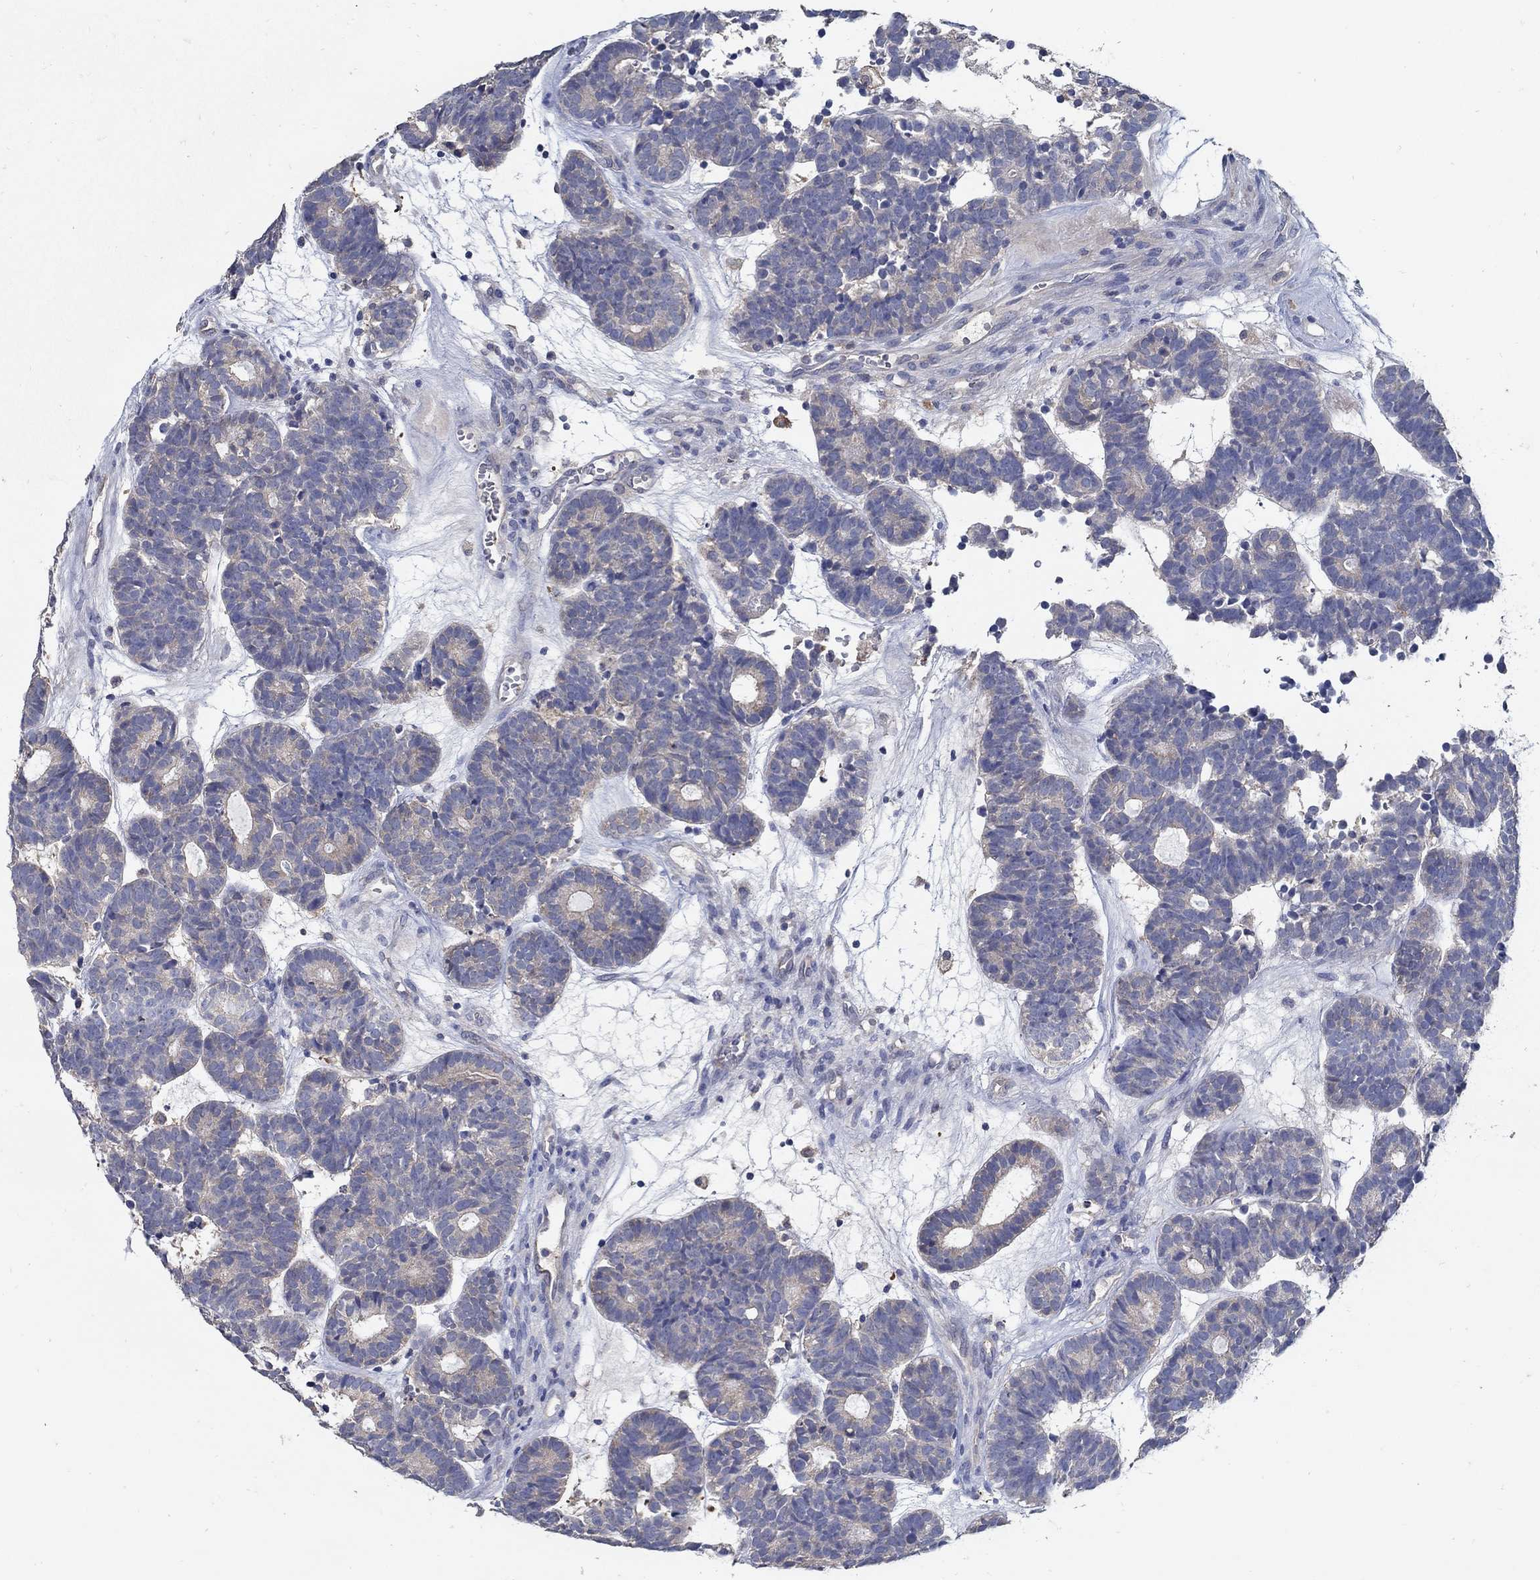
{"staining": {"intensity": "negative", "quantity": "none", "location": "none"}, "tissue": "head and neck cancer", "cell_type": "Tumor cells", "image_type": "cancer", "snomed": [{"axis": "morphology", "description": "Adenocarcinoma, NOS"}, {"axis": "topography", "description": "Head-Neck"}], "caption": "There is no significant expression in tumor cells of head and neck adenocarcinoma.", "gene": "MTHFR", "patient": {"sex": "female", "age": 81}}